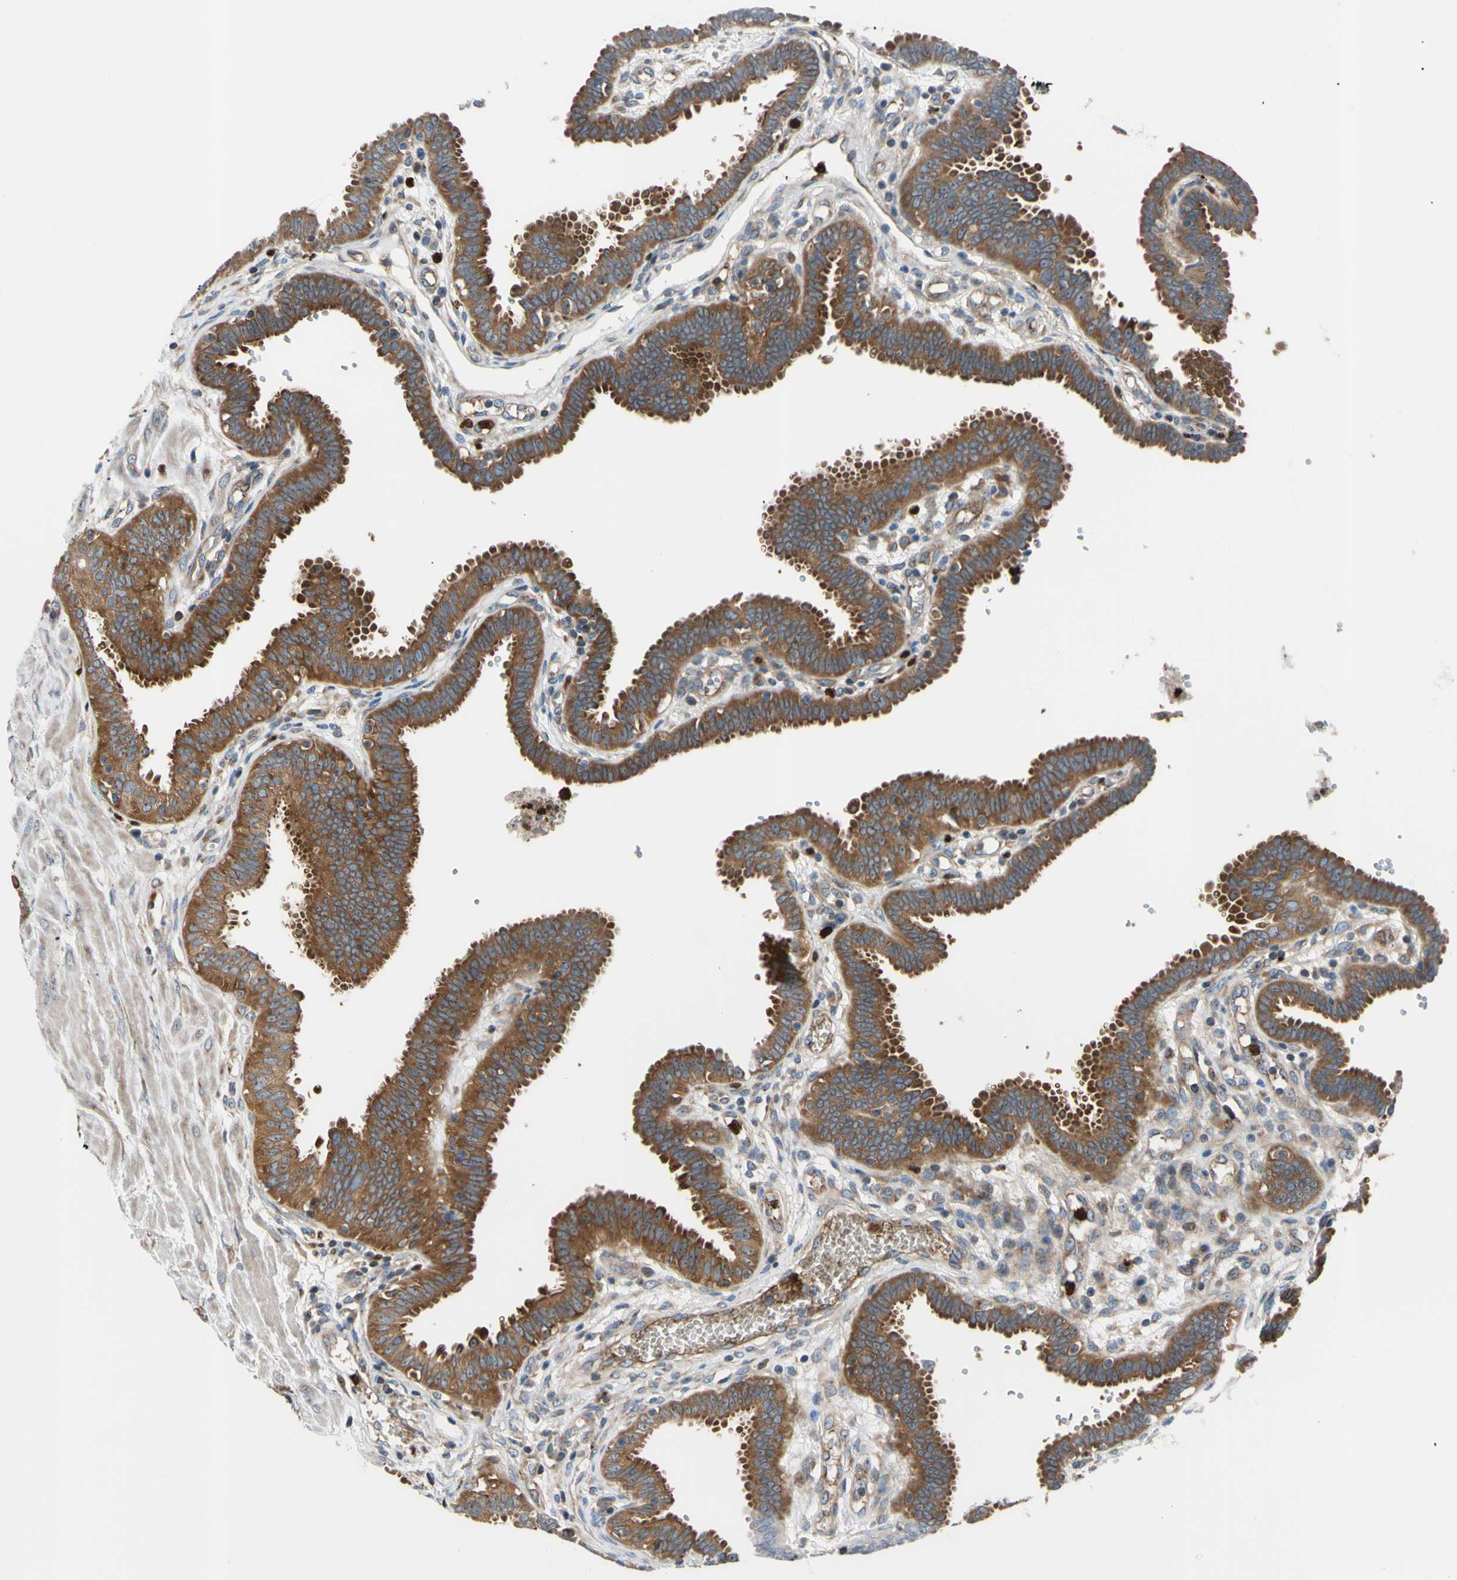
{"staining": {"intensity": "strong", "quantity": ">75%", "location": "cytoplasmic/membranous,nuclear"}, "tissue": "fallopian tube", "cell_type": "Glandular cells", "image_type": "normal", "snomed": [{"axis": "morphology", "description": "Normal tissue, NOS"}, {"axis": "topography", "description": "Fallopian tube"}], "caption": "This photomicrograph shows normal fallopian tube stained with immunohistochemistry (IHC) to label a protein in brown. The cytoplasmic/membranous,nuclear of glandular cells show strong positivity for the protein. Nuclei are counter-stained blue.", "gene": "USP9X", "patient": {"sex": "female", "age": 32}}